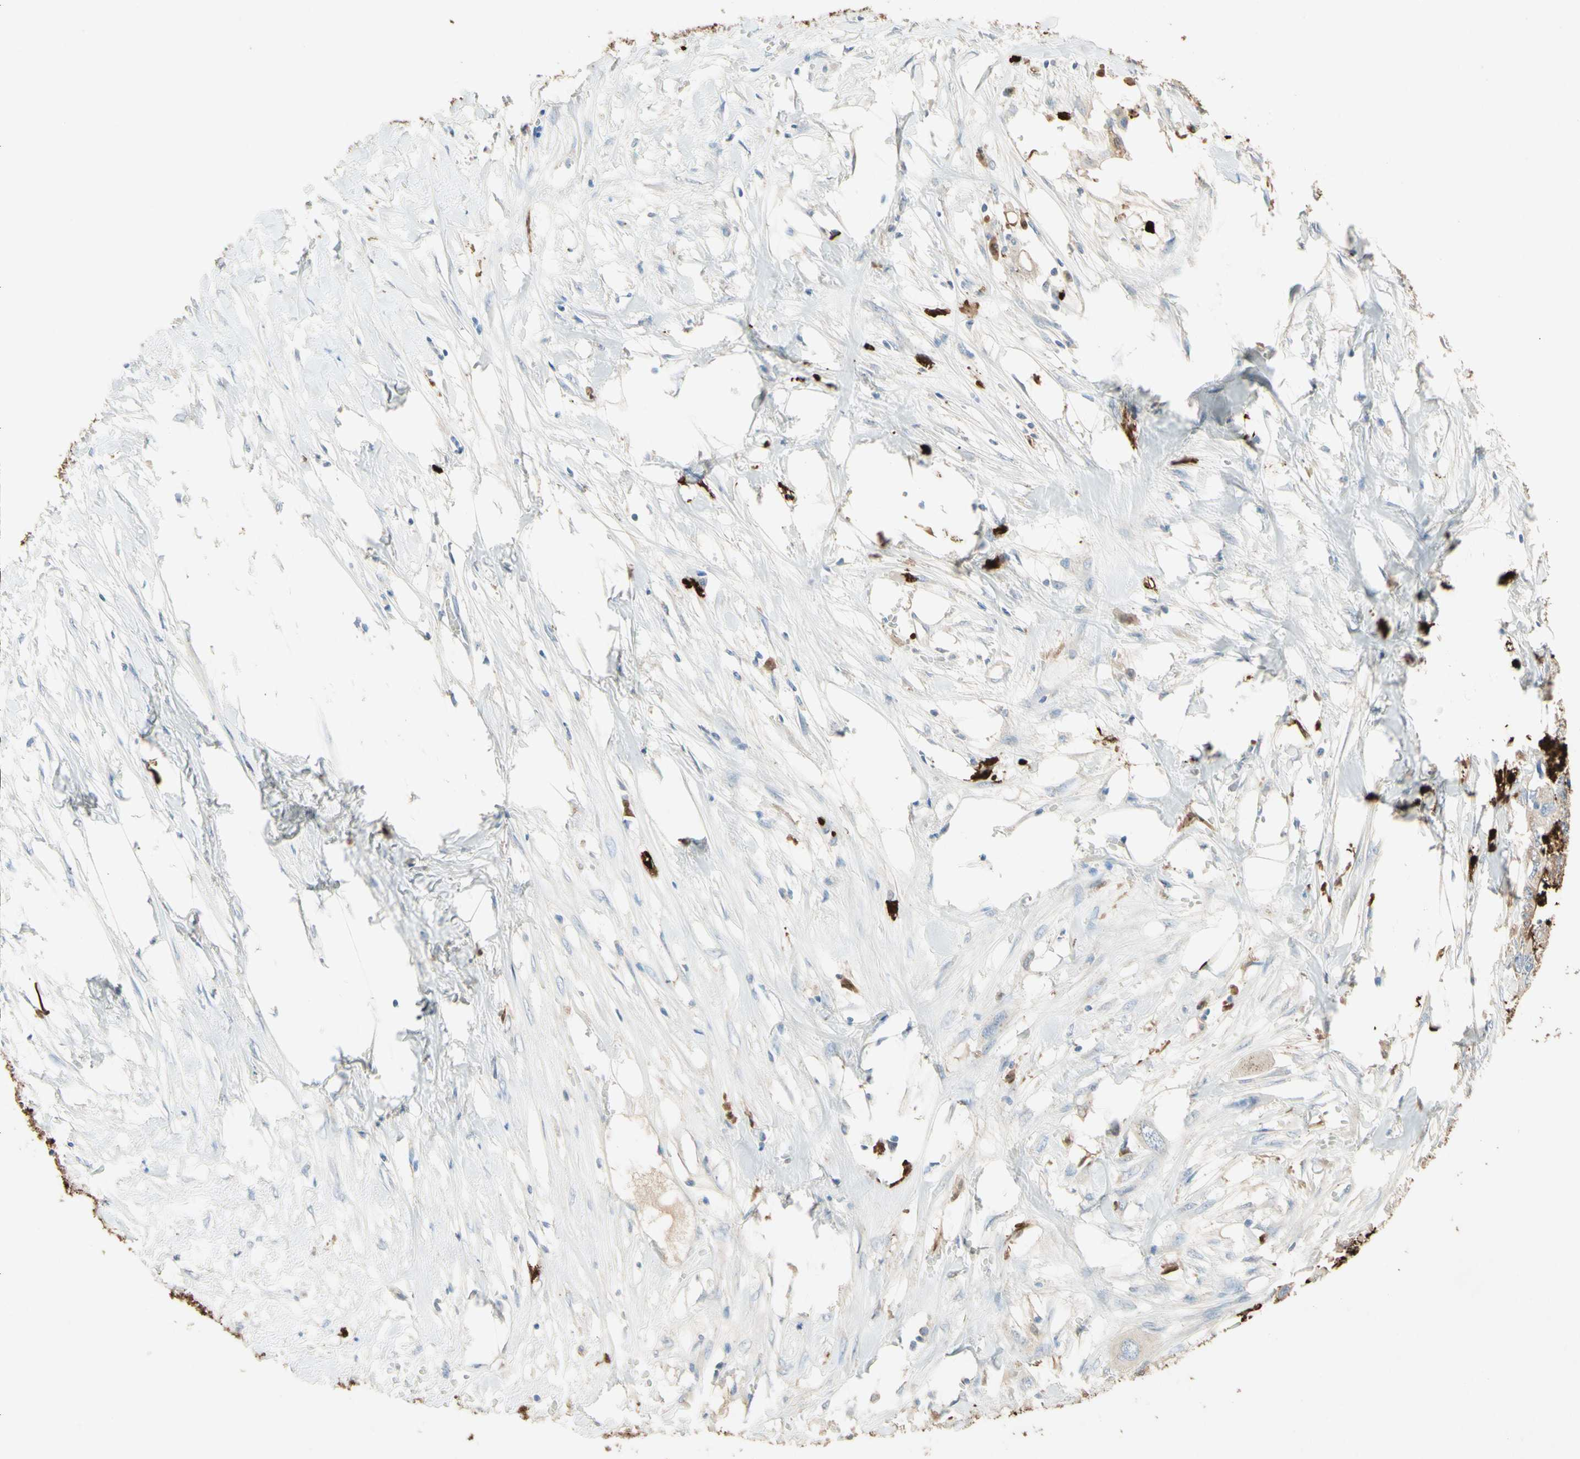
{"staining": {"intensity": "negative", "quantity": "none", "location": "none"}, "tissue": "colorectal cancer", "cell_type": "Tumor cells", "image_type": "cancer", "snomed": [{"axis": "morphology", "description": "Adenocarcinoma, NOS"}, {"axis": "topography", "description": "Colon"}], "caption": "Immunohistochemical staining of human colorectal cancer (adenocarcinoma) exhibits no significant staining in tumor cells.", "gene": "NFKBIZ", "patient": {"sex": "female", "age": 57}}